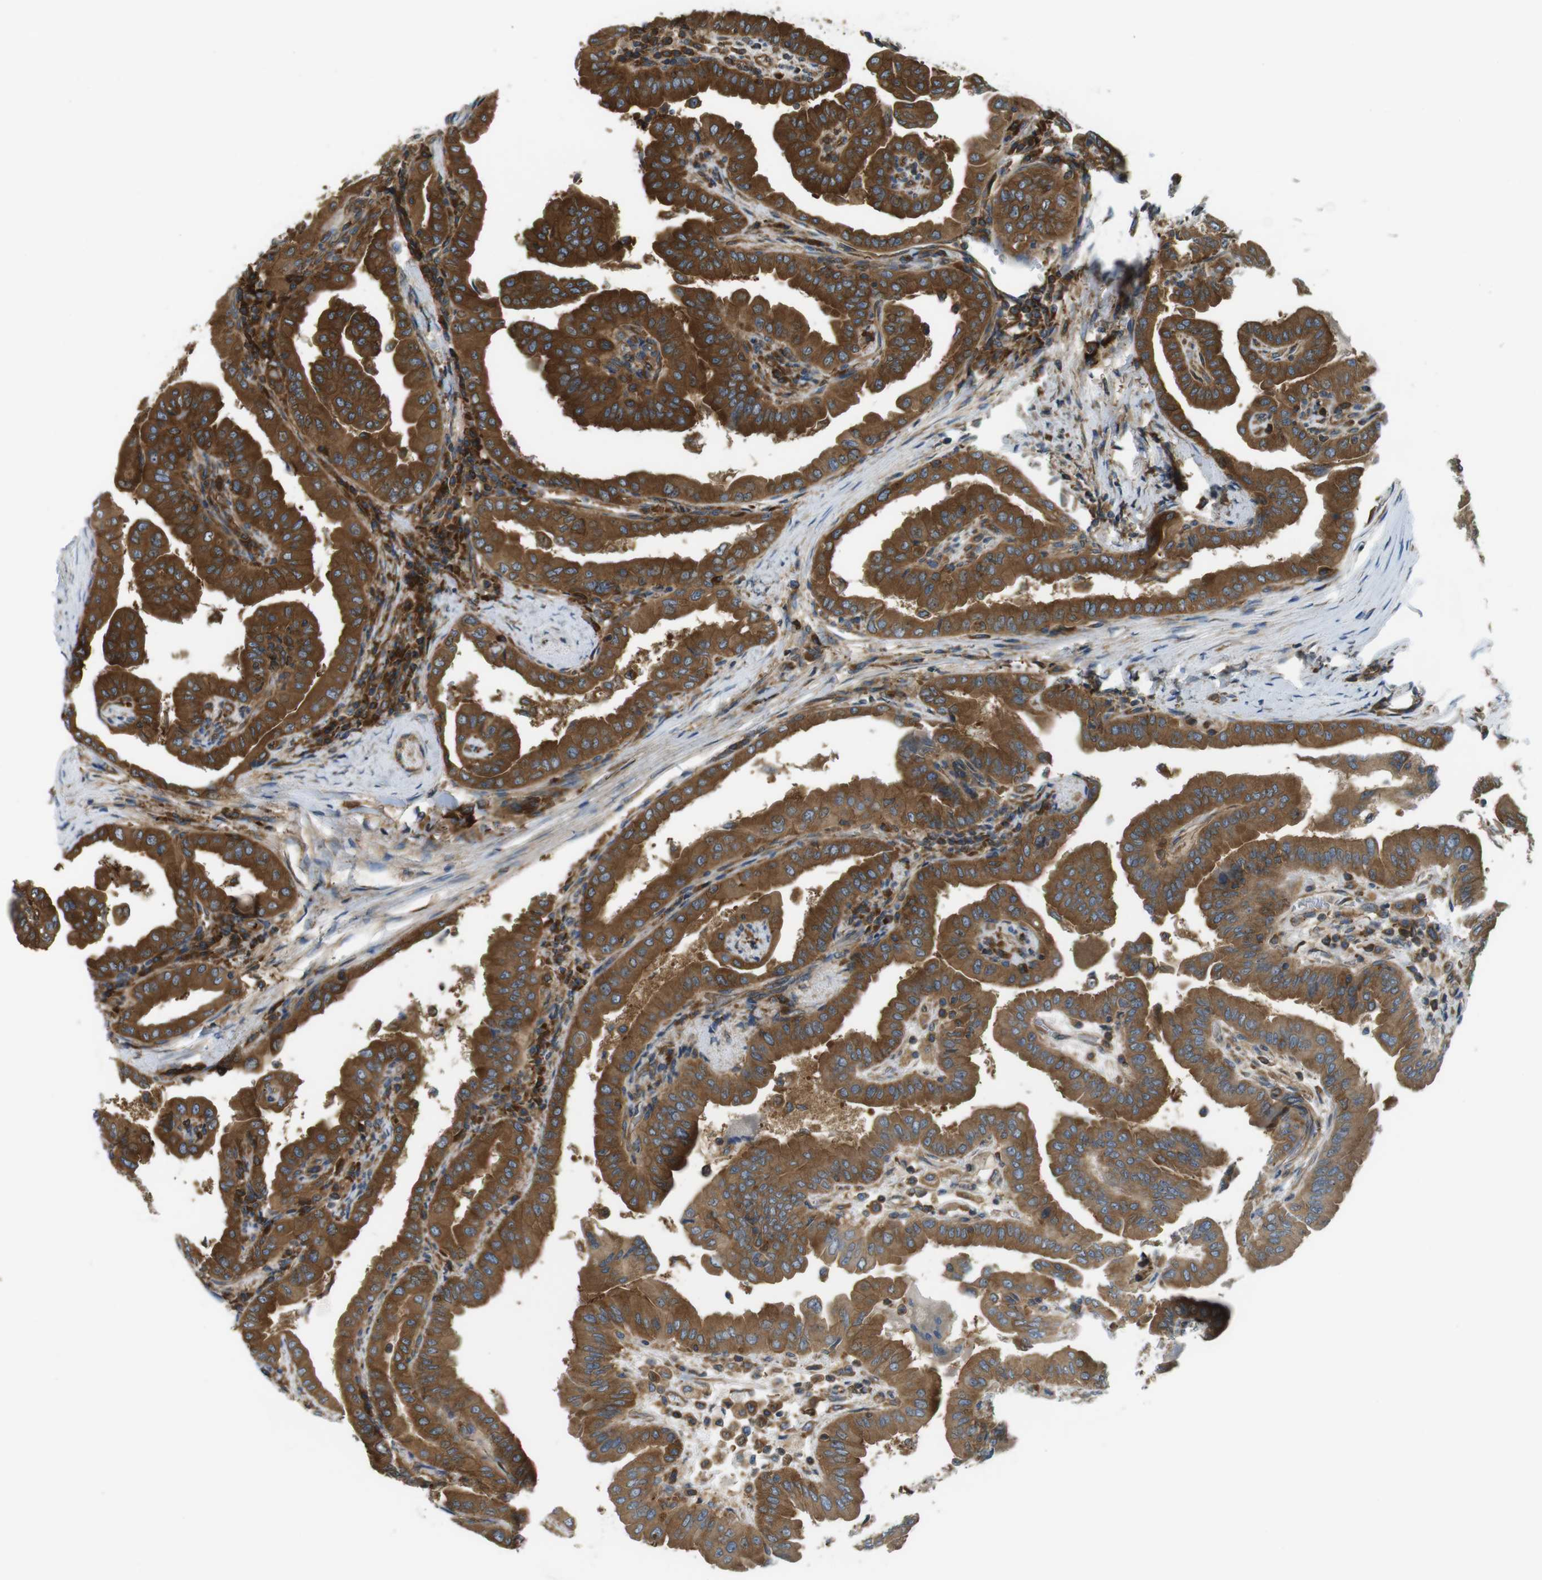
{"staining": {"intensity": "moderate", "quantity": ">75%", "location": "cytoplasmic/membranous"}, "tissue": "thyroid cancer", "cell_type": "Tumor cells", "image_type": "cancer", "snomed": [{"axis": "morphology", "description": "Papillary adenocarcinoma, NOS"}, {"axis": "topography", "description": "Thyroid gland"}], "caption": "The histopathology image demonstrates a brown stain indicating the presence of a protein in the cytoplasmic/membranous of tumor cells in thyroid cancer (papillary adenocarcinoma). The staining is performed using DAB (3,3'-diaminobenzidine) brown chromogen to label protein expression. The nuclei are counter-stained blue using hematoxylin.", "gene": "TSC1", "patient": {"sex": "male", "age": 33}}